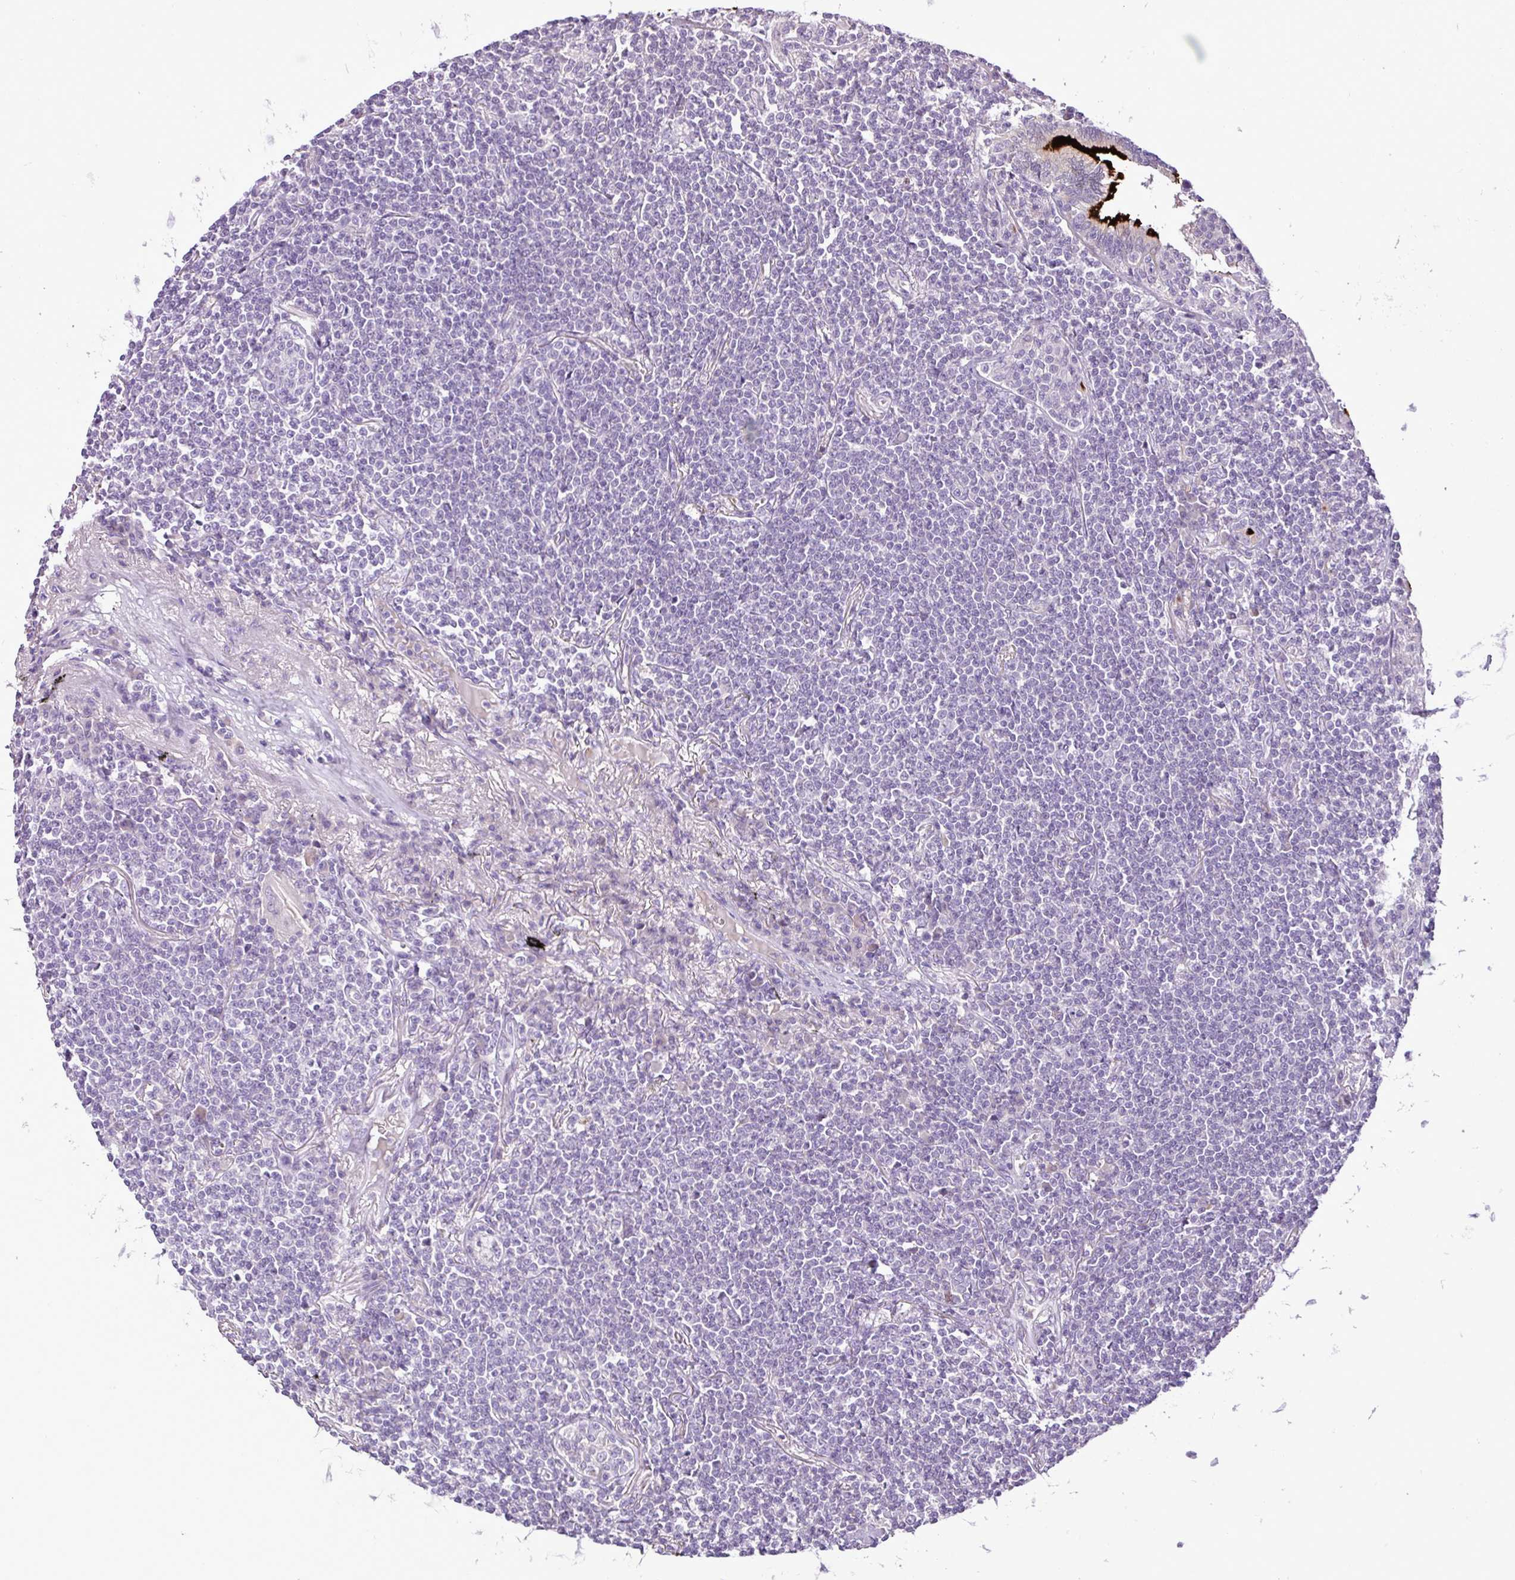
{"staining": {"intensity": "negative", "quantity": "none", "location": "none"}, "tissue": "lymphoma", "cell_type": "Tumor cells", "image_type": "cancer", "snomed": [{"axis": "morphology", "description": "Malignant lymphoma, non-Hodgkin's type, Low grade"}, {"axis": "topography", "description": "Lung"}], "caption": "DAB immunohistochemical staining of low-grade malignant lymphoma, non-Hodgkin's type exhibits no significant staining in tumor cells.", "gene": "DNAJB13", "patient": {"sex": "female", "age": 71}}